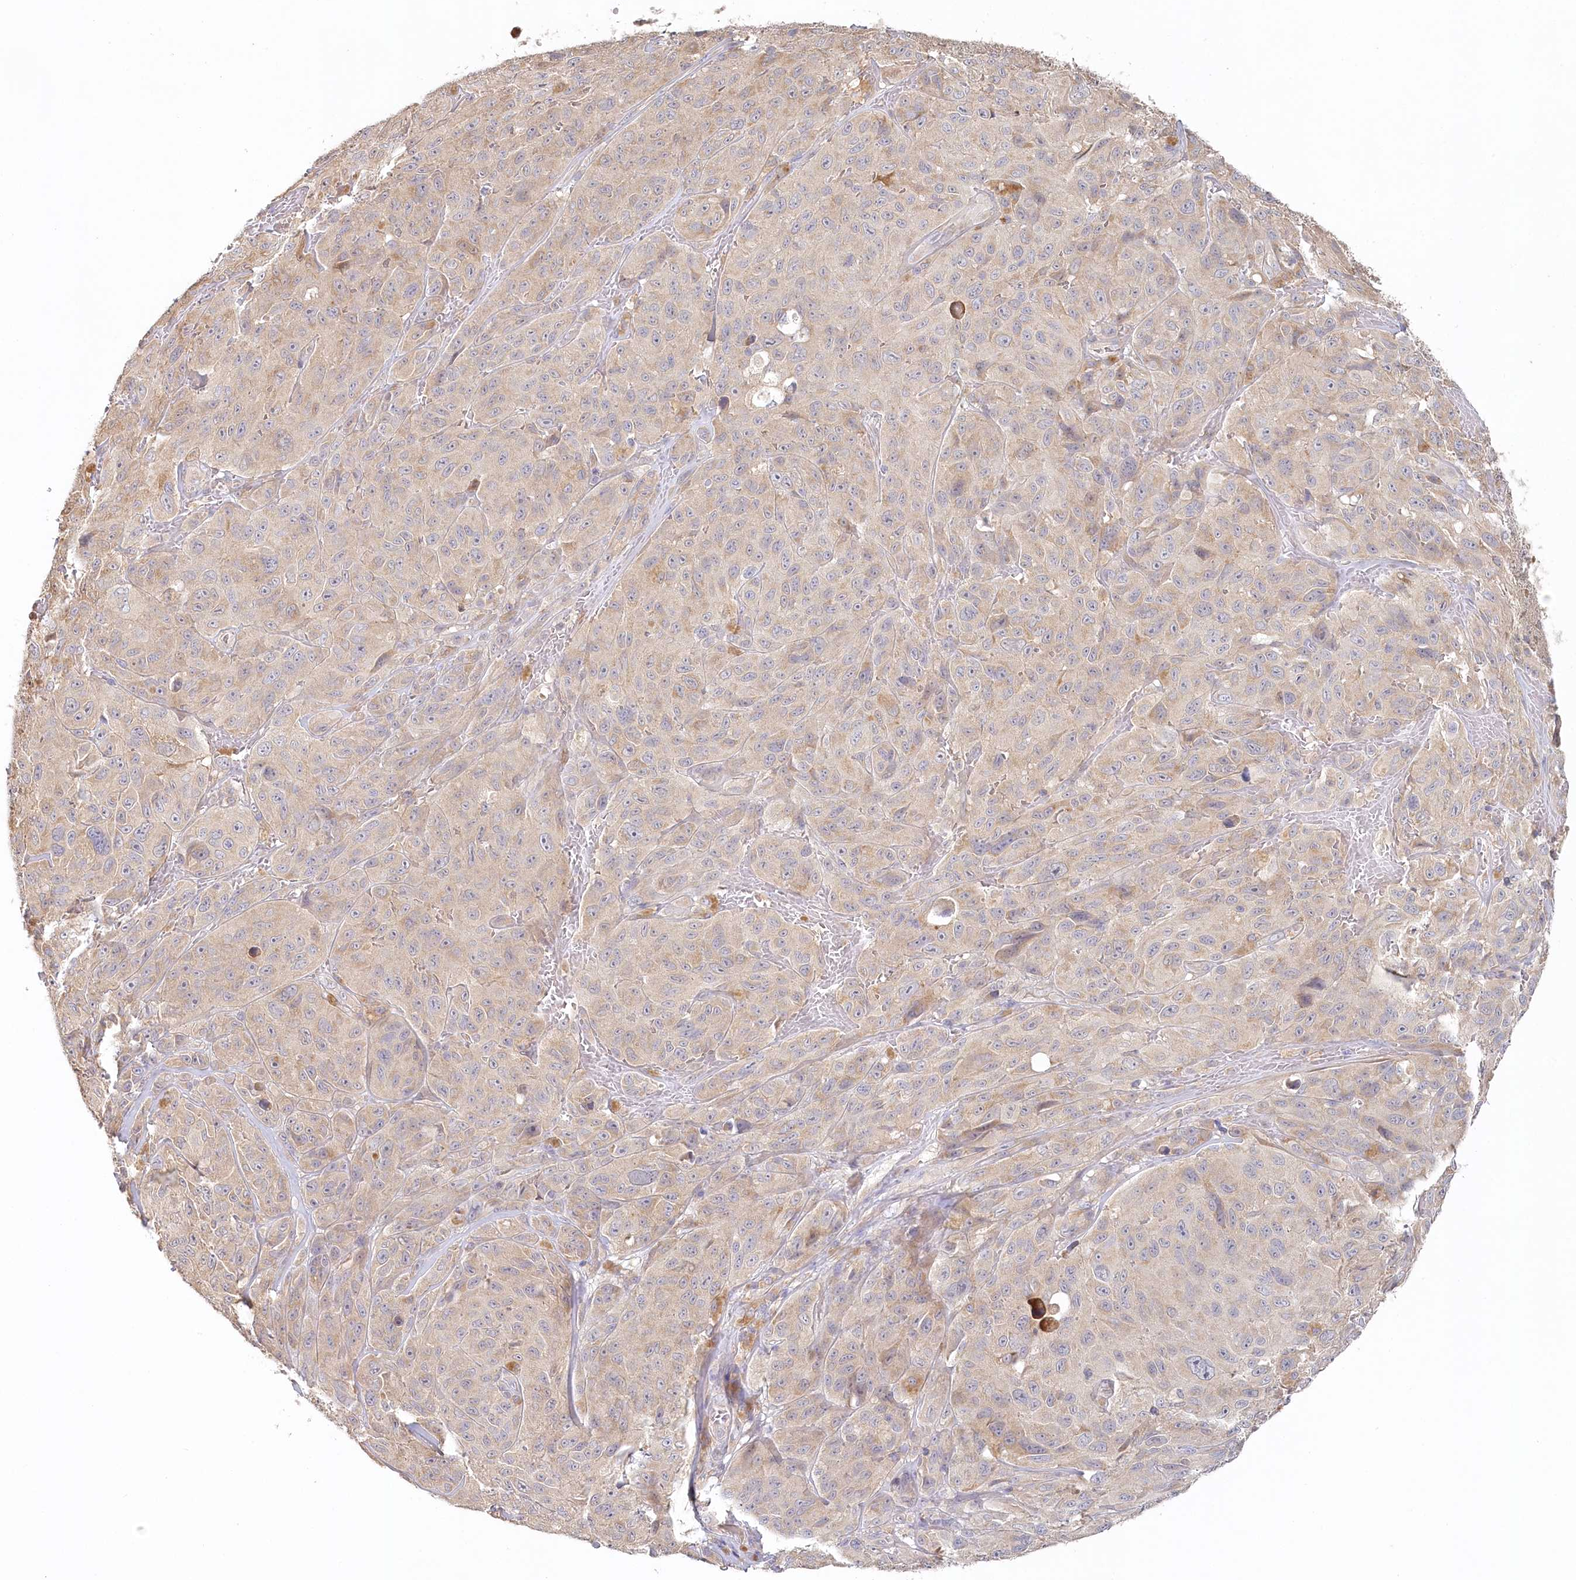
{"staining": {"intensity": "negative", "quantity": "none", "location": "none"}, "tissue": "melanoma", "cell_type": "Tumor cells", "image_type": "cancer", "snomed": [{"axis": "morphology", "description": "Malignant melanoma, NOS"}, {"axis": "topography", "description": "Skin"}], "caption": "Photomicrograph shows no significant protein positivity in tumor cells of melanoma.", "gene": "VSIG1", "patient": {"sex": "male", "age": 66}}